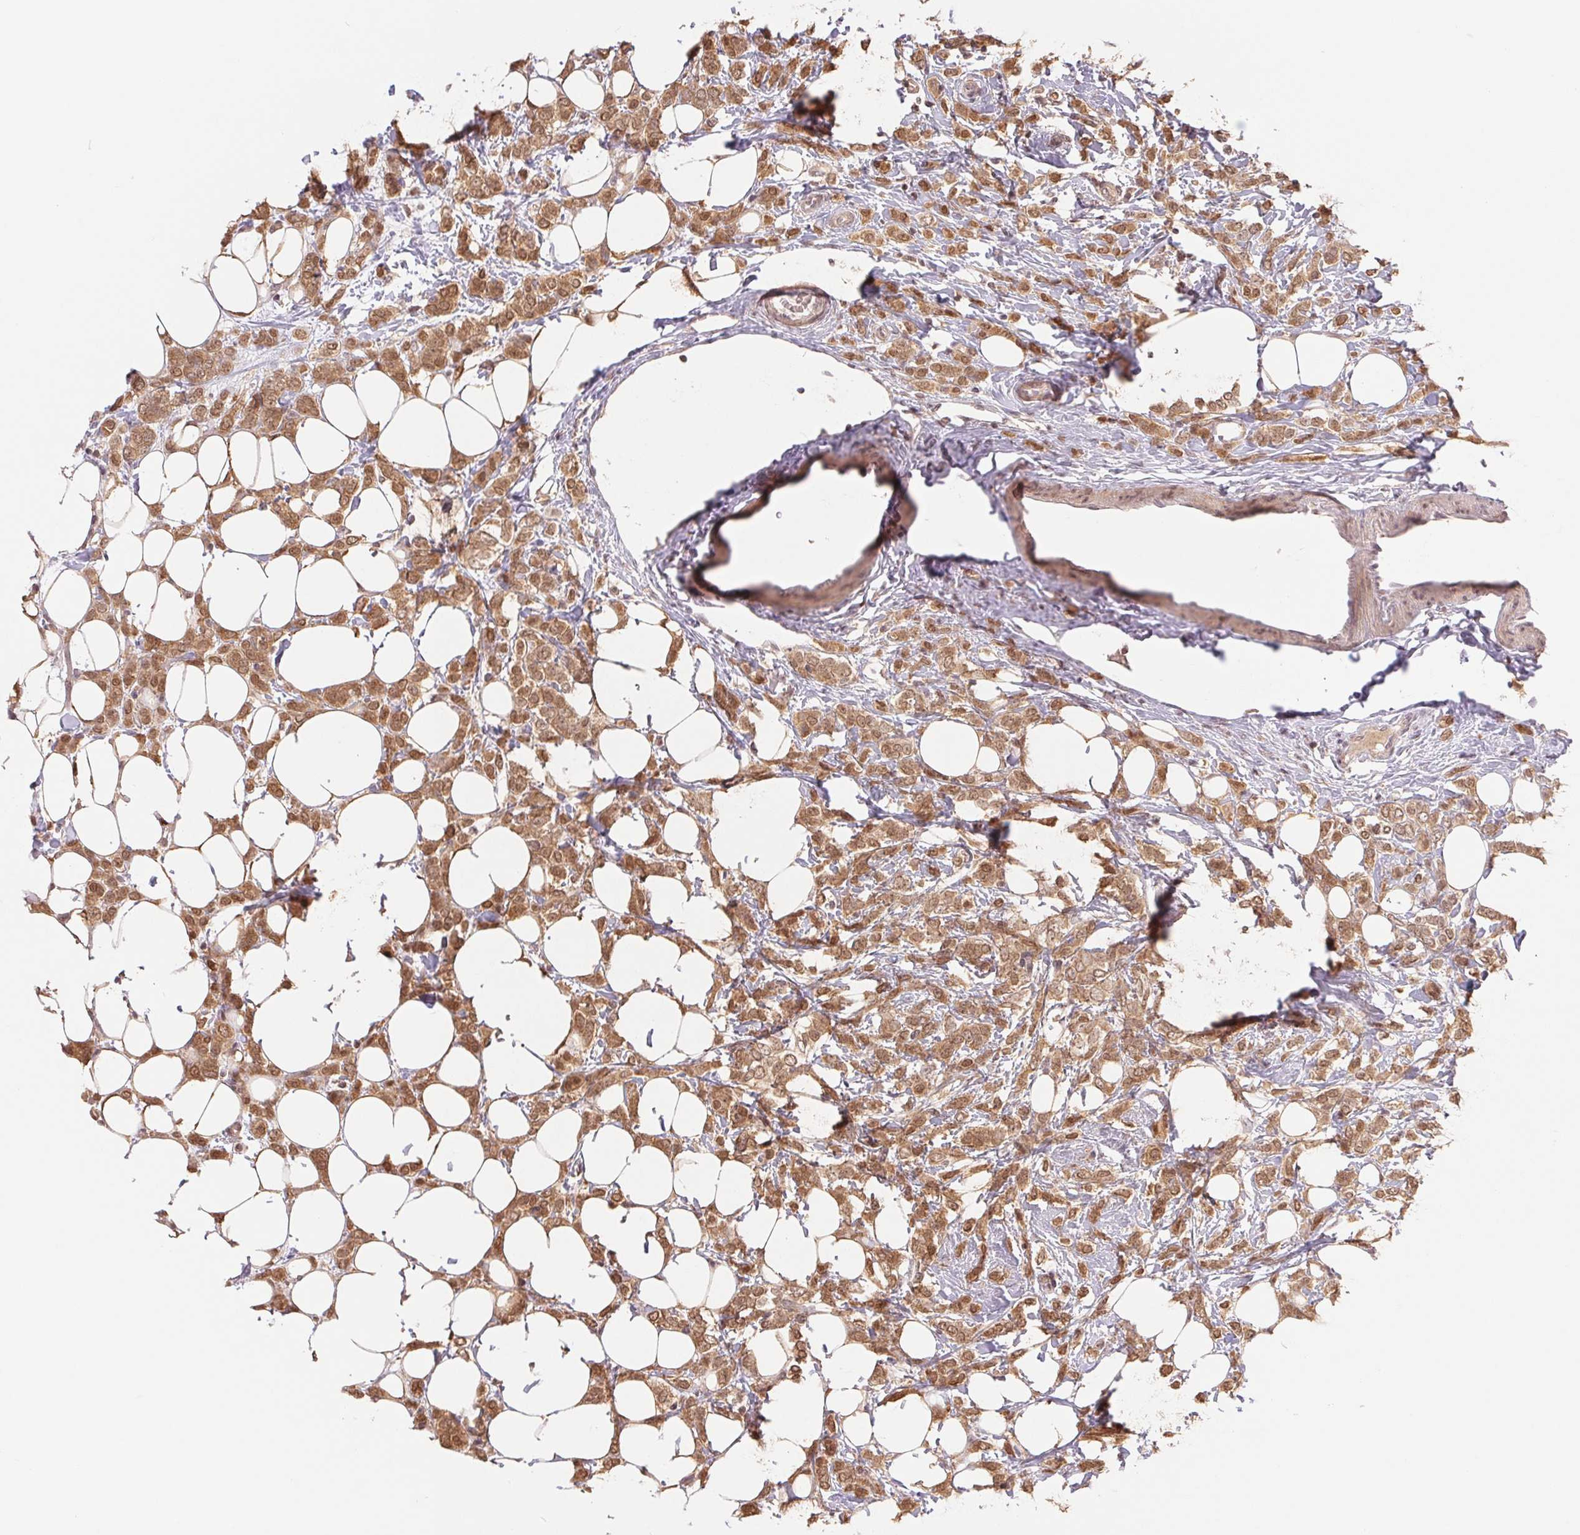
{"staining": {"intensity": "moderate", "quantity": ">75%", "location": "cytoplasmic/membranous,nuclear"}, "tissue": "breast cancer", "cell_type": "Tumor cells", "image_type": "cancer", "snomed": [{"axis": "morphology", "description": "Lobular carcinoma"}, {"axis": "topography", "description": "Breast"}], "caption": "Breast cancer stained with immunohistochemistry (IHC) exhibits moderate cytoplasmic/membranous and nuclear staining in about >75% of tumor cells.", "gene": "CDC123", "patient": {"sex": "female", "age": 49}}